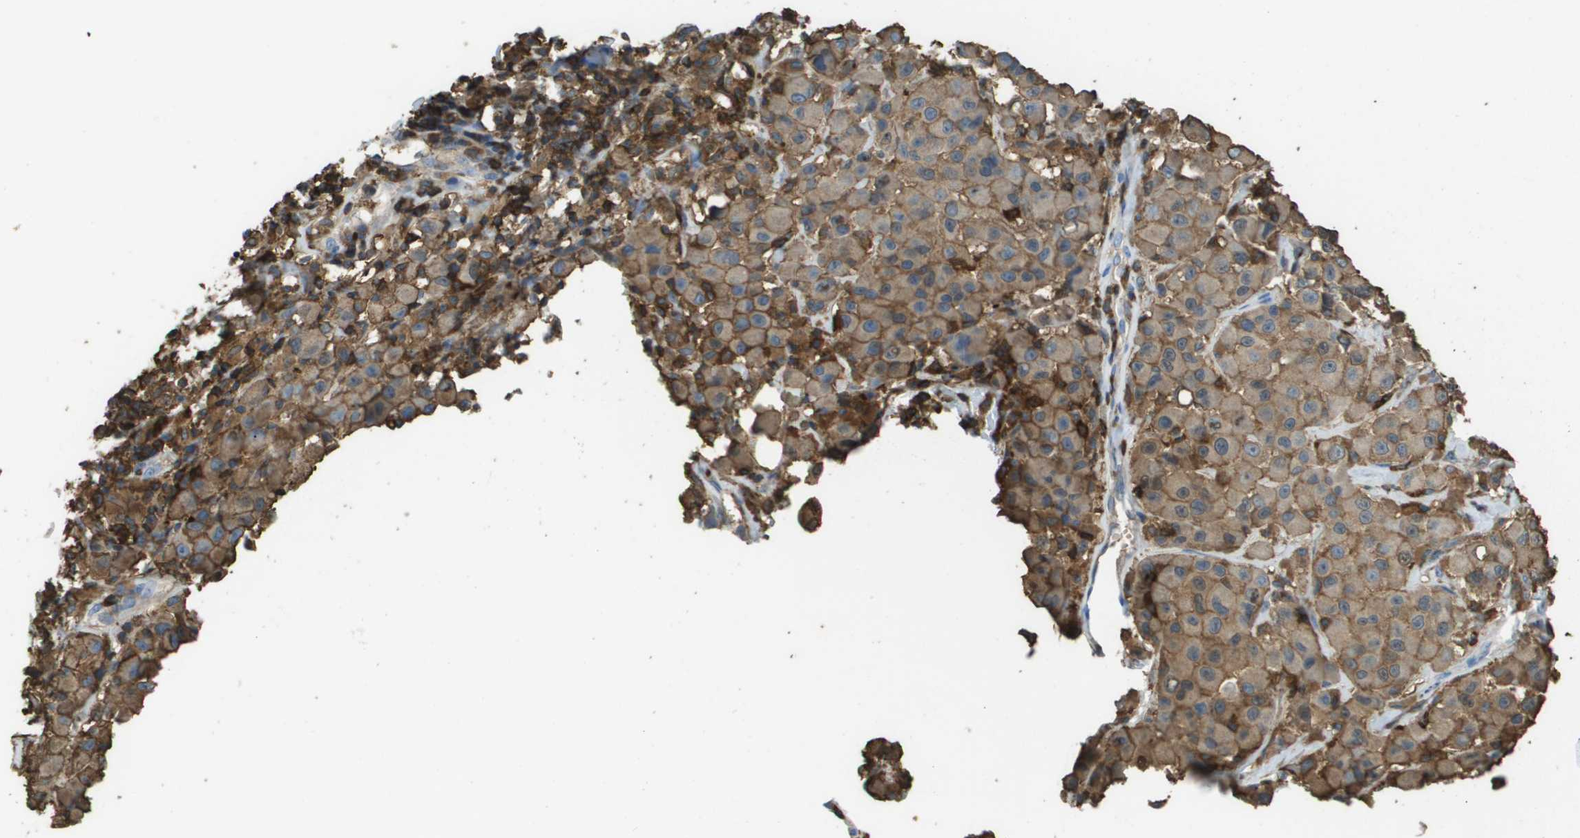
{"staining": {"intensity": "moderate", "quantity": ">75%", "location": "cytoplasmic/membranous"}, "tissue": "melanoma", "cell_type": "Tumor cells", "image_type": "cancer", "snomed": [{"axis": "morphology", "description": "Malignant melanoma, NOS"}, {"axis": "topography", "description": "Skin"}], "caption": "Melanoma stained with a brown dye displays moderate cytoplasmic/membranous positive expression in about >75% of tumor cells.", "gene": "PASK", "patient": {"sex": "male", "age": 84}}